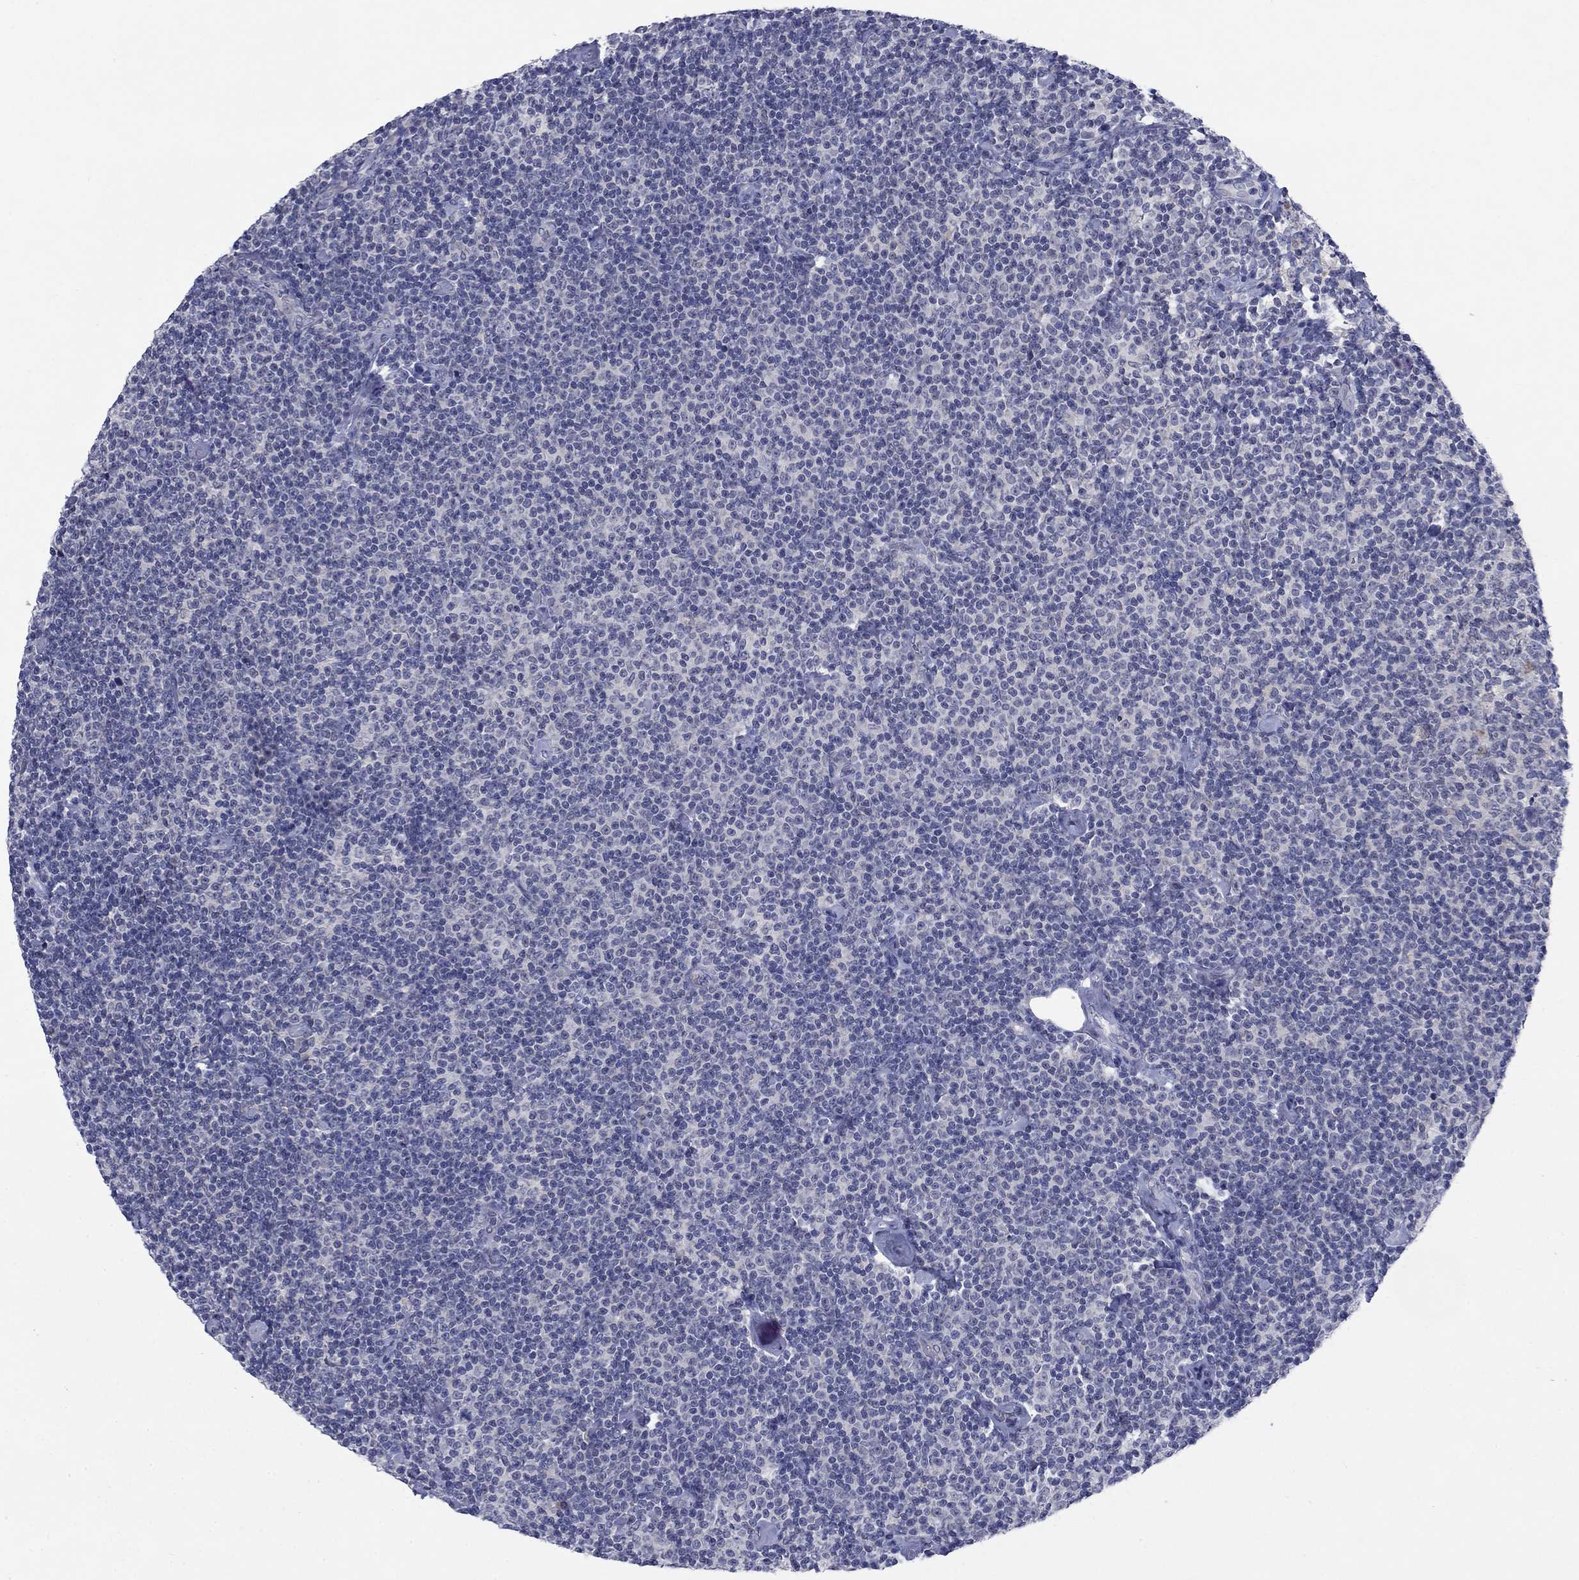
{"staining": {"intensity": "negative", "quantity": "none", "location": "none"}, "tissue": "lymphoma", "cell_type": "Tumor cells", "image_type": "cancer", "snomed": [{"axis": "morphology", "description": "Malignant lymphoma, non-Hodgkin's type, Low grade"}, {"axis": "topography", "description": "Lymph node"}], "caption": "This is a image of IHC staining of lymphoma, which shows no expression in tumor cells.", "gene": "CACNA1A", "patient": {"sex": "male", "age": 81}}